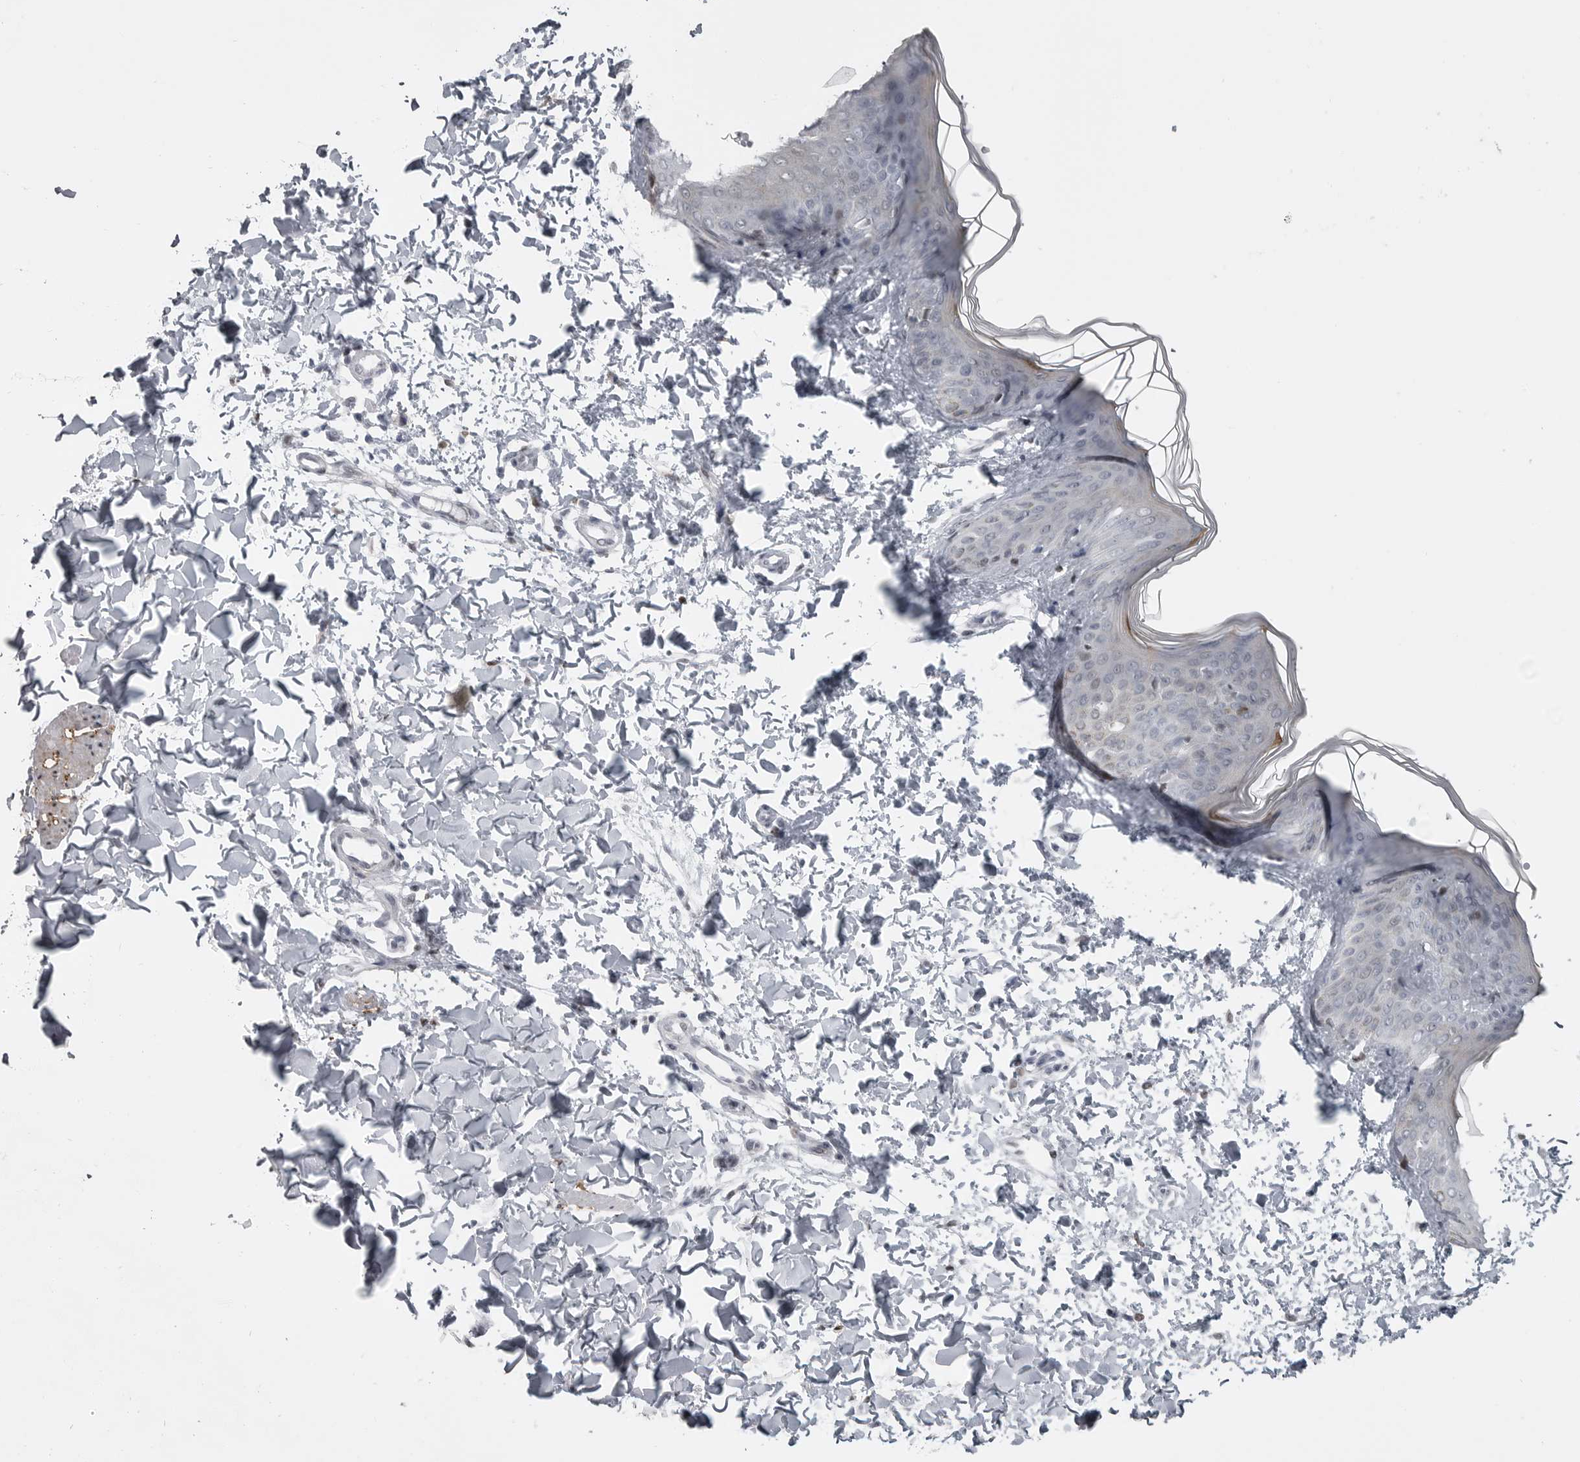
{"staining": {"intensity": "negative", "quantity": "none", "location": "none"}, "tissue": "skin", "cell_type": "Fibroblasts", "image_type": "normal", "snomed": [{"axis": "morphology", "description": "Normal tissue, NOS"}, {"axis": "topography", "description": "Skin"}], "caption": "This is an immunohistochemistry (IHC) photomicrograph of normal skin. There is no positivity in fibroblasts.", "gene": "HMGN3", "patient": {"sex": "female", "age": 17}}